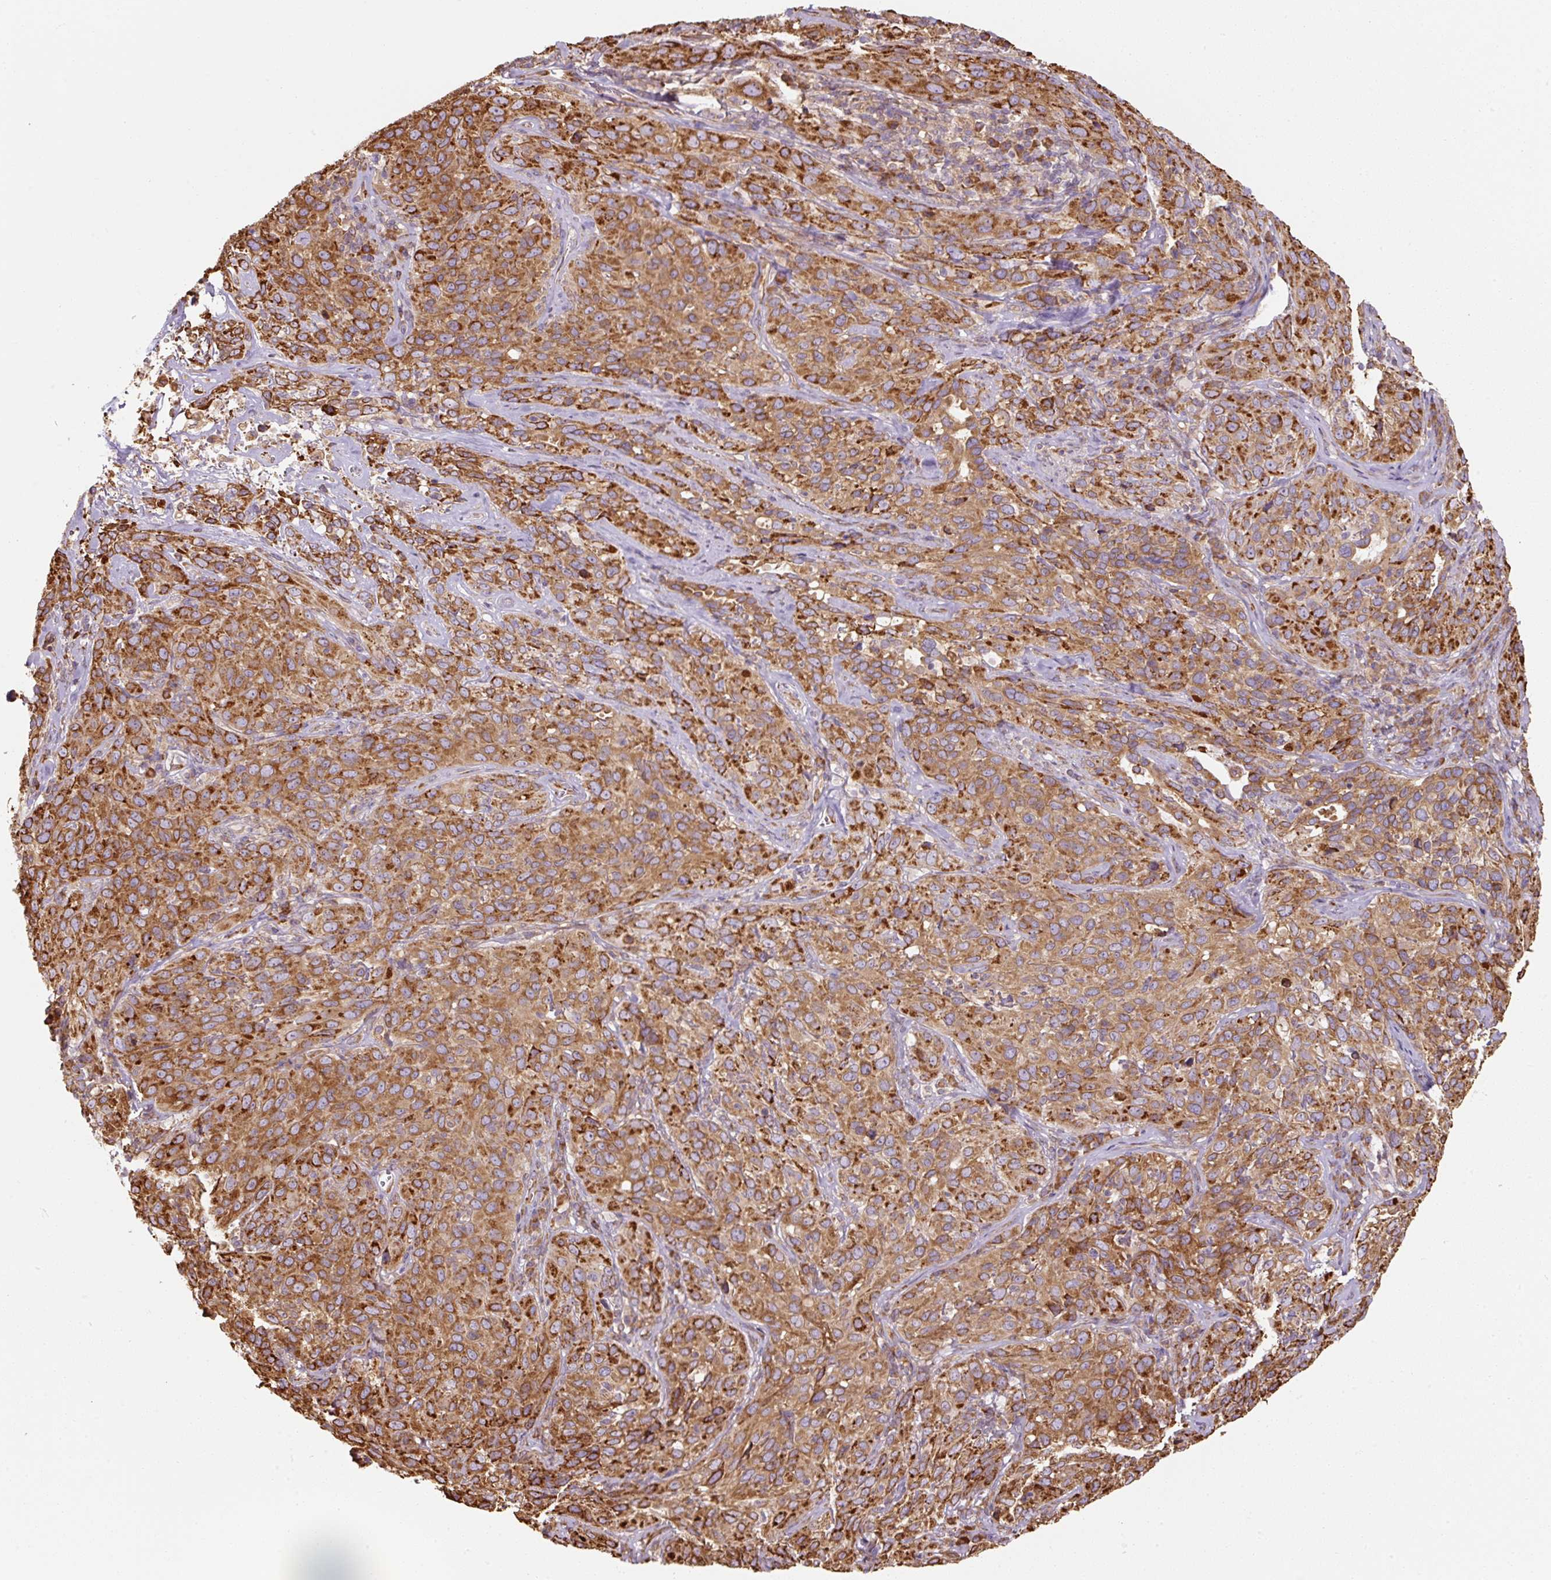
{"staining": {"intensity": "moderate", "quantity": ">75%", "location": "cytoplasmic/membranous"}, "tissue": "cervical cancer", "cell_type": "Tumor cells", "image_type": "cancer", "snomed": [{"axis": "morphology", "description": "Squamous cell carcinoma, NOS"}, {"axis": "topography", "description": "Cervix"}], "caption": "Protein staining of squamous cell carcinoma (cervical) tissue shows moderate cytoplasmic/membranous expression in about >75% of tumor cells. The staining is performed using DAB brown chromogen to label protein expression. The nuclei are counter-stained blue using hematoxylin.", "gene": "PRKCSH", "patient": {"sex": "female", "age": 51}}